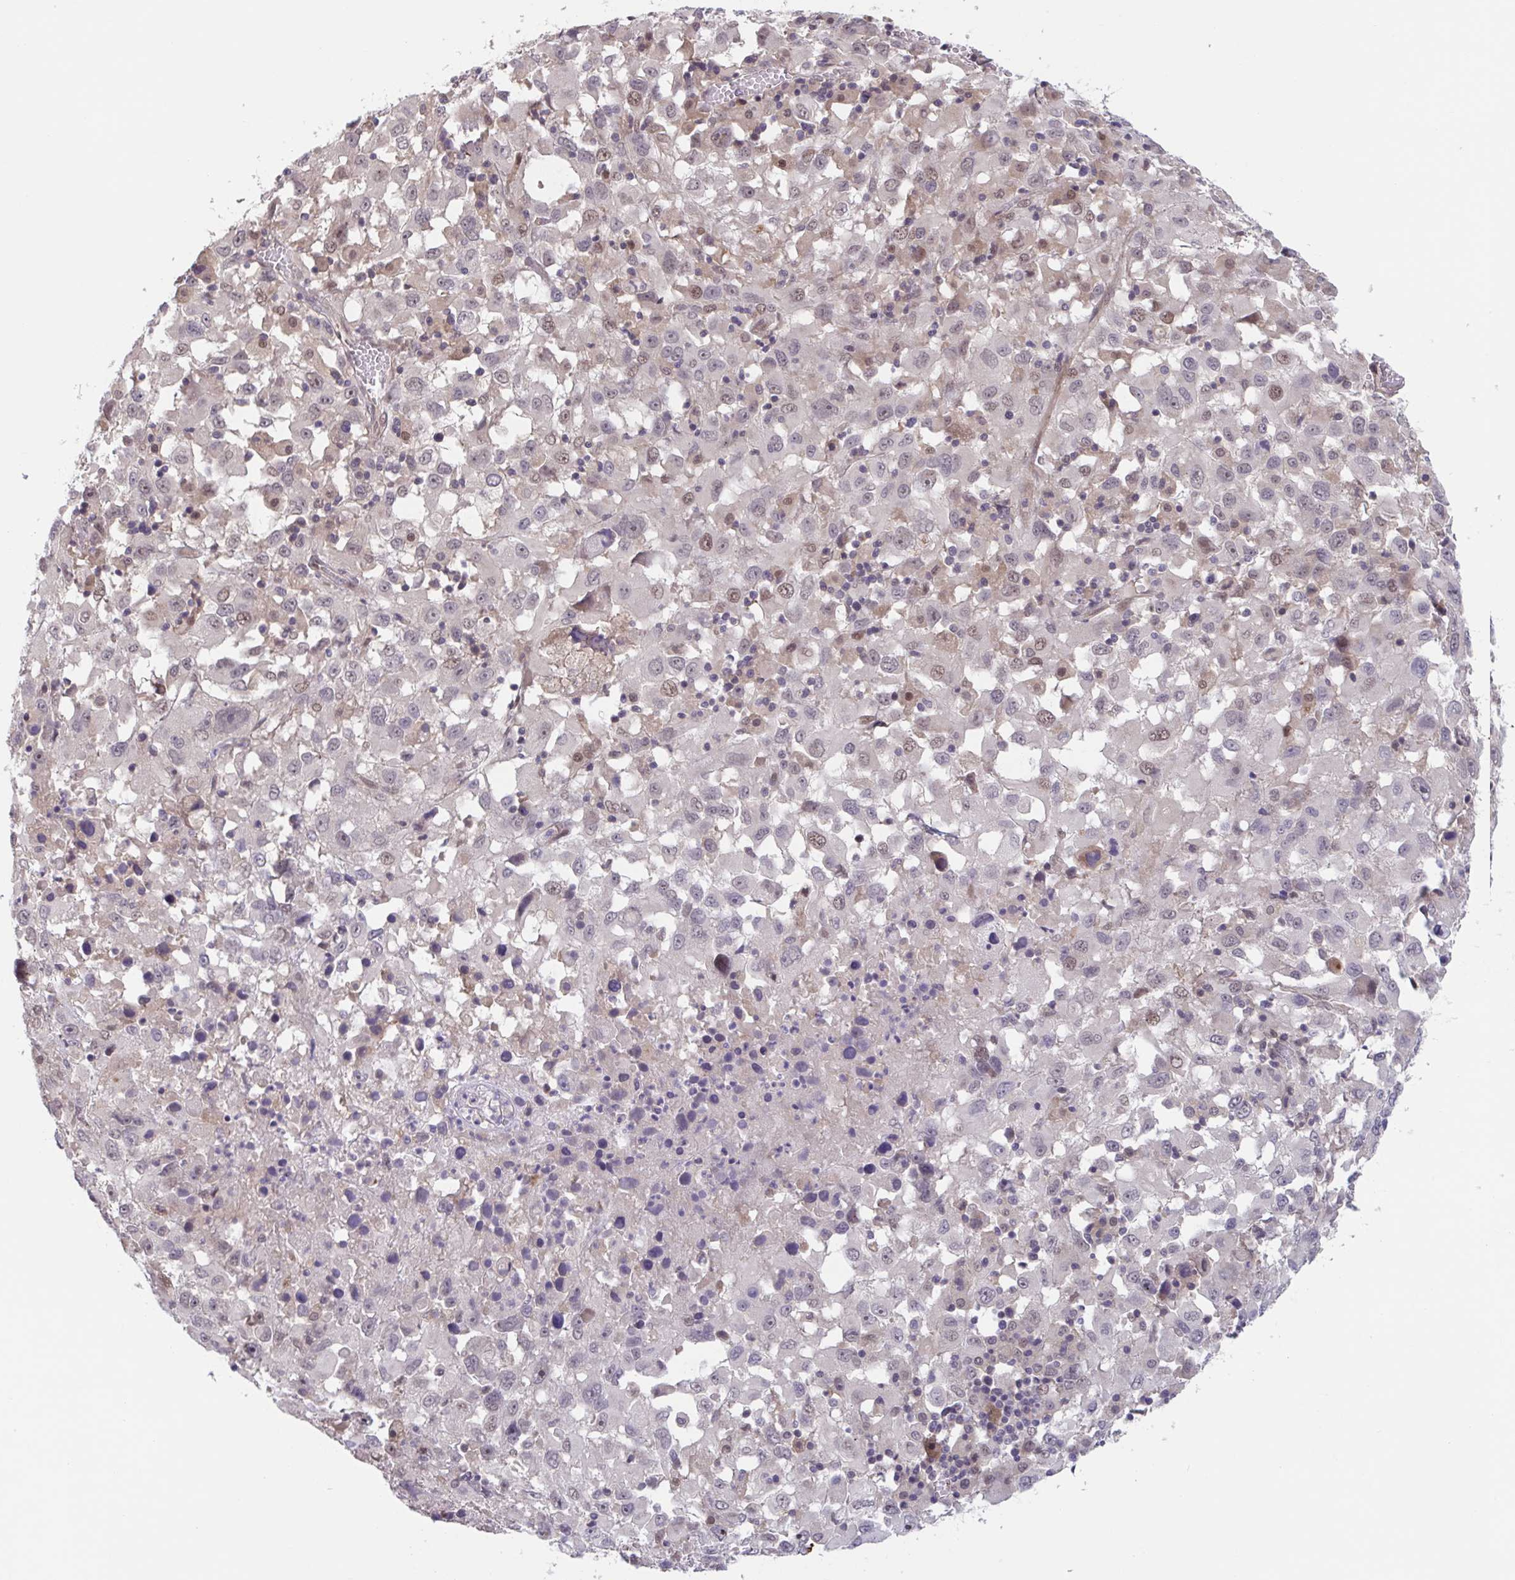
{"staining": {"intensity": "moderate", "quantity": "<25%", "location": "nuclear"}, "tissue": "melanoma", "cell_type": "Tumor cells", "image_type": "cancer", "snomed": [{"axis": "morphology", "description": "Malignant melanoma, Metastatic site"}, {"axis": "topography", "description": "Soft tissue"}], "caption": "Malignant melanoma (metastatic site) stained with a brown dye reveals moderate nuclear positive staining in approximately <25% of tumor cells.", "gene": "RIOK1", "patient": {"sex": "male", "age": 50}}